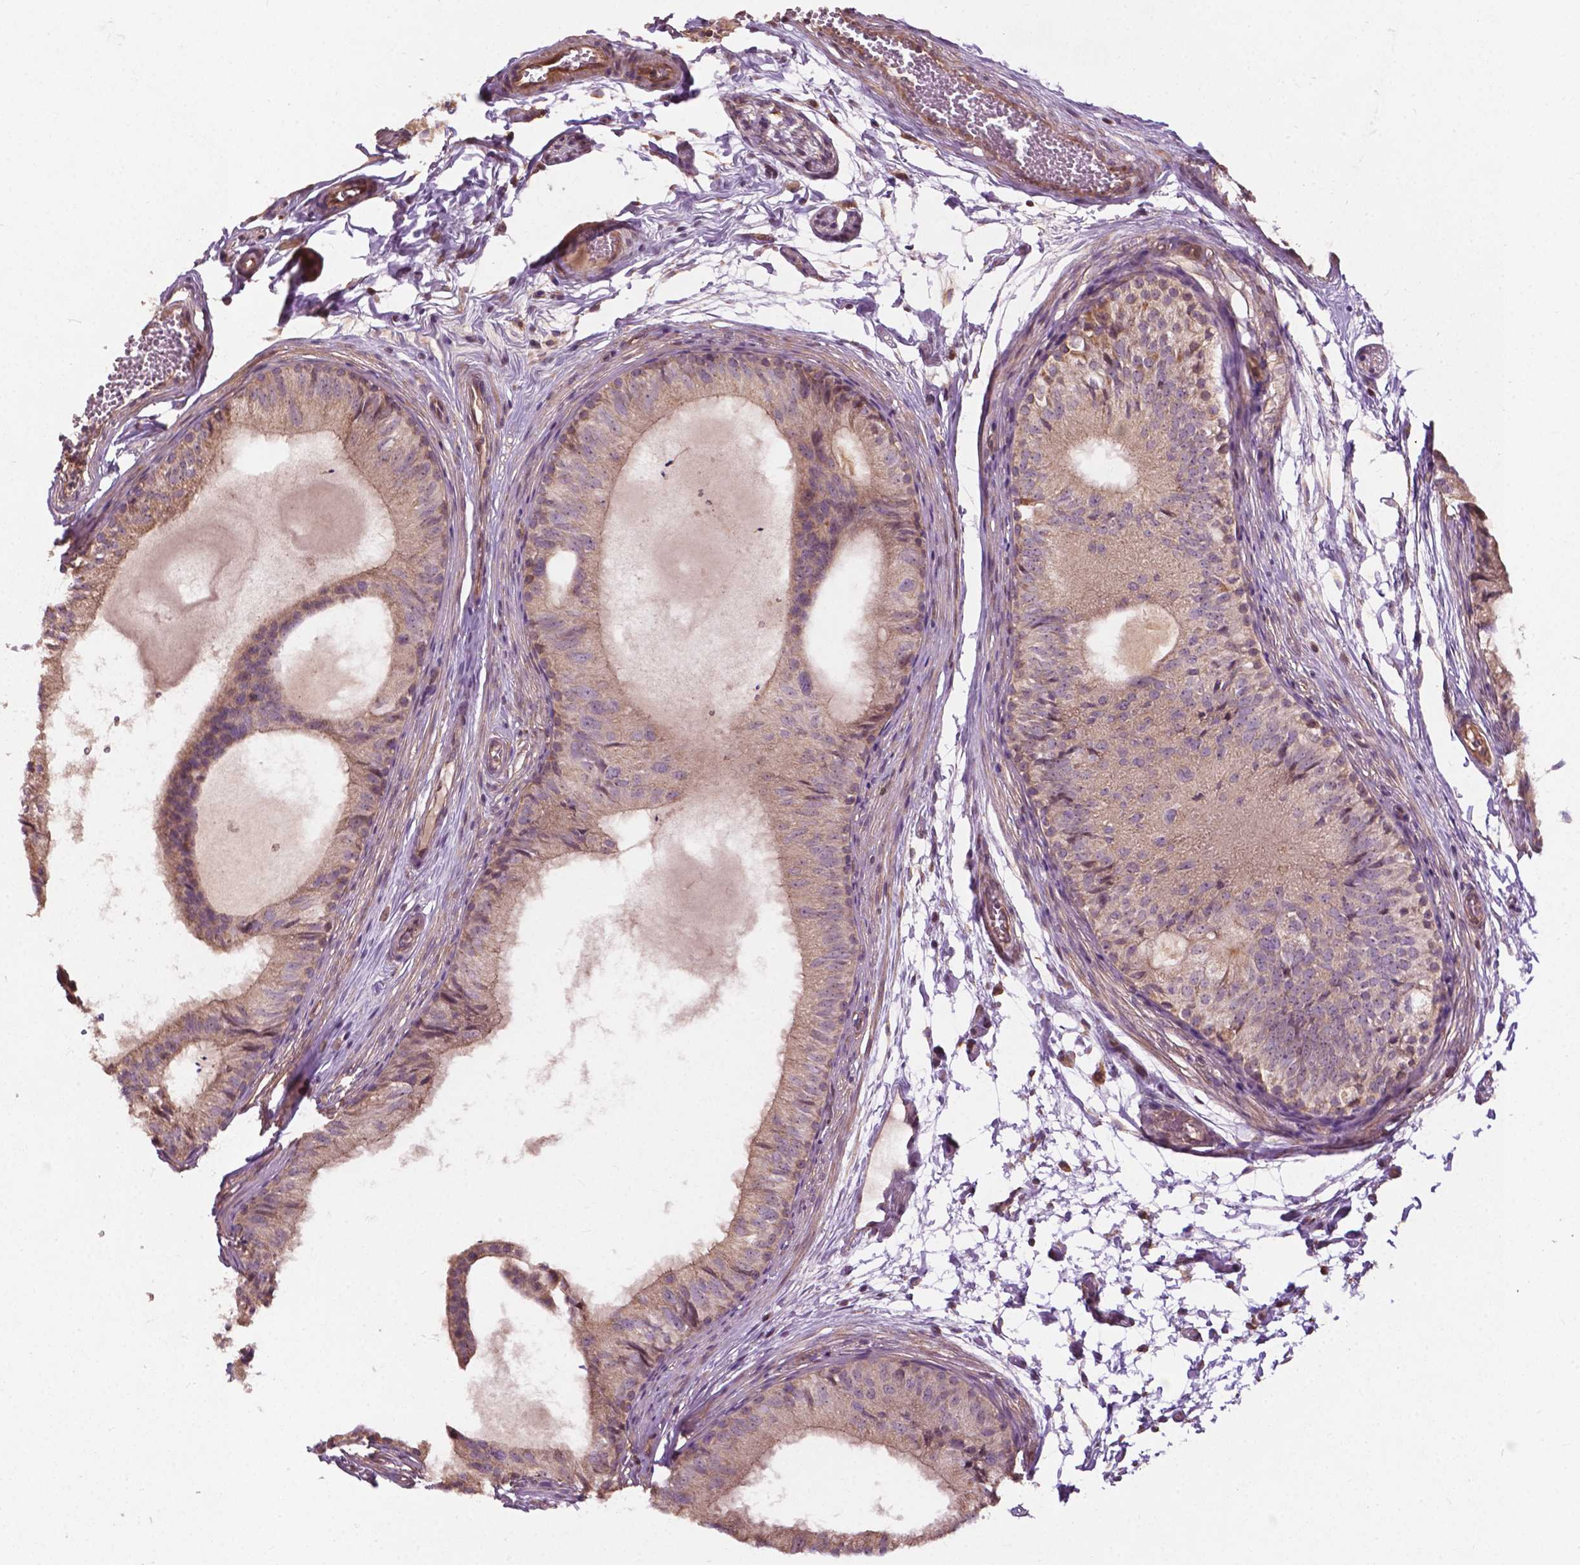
{"staining": {"intensity": "weak", "quantity": "25%-75%", "location": "cytoplasmic/membranous"}, "tissue": "epididymis", "cell_type": "Glandular cells", "image_type": "normal", "snomed": [{"axis": "morphology", "description": "Normal tissue, NOS"}, {"axis": "topography", "description": "Epididymis"}], "caption": "Immunohistochemical staining of benign human epididymis reveals weak cytoplasmic/membranous protein expression in approximately 25%-75% of glandular cells. The protein is stained brown, and the nuclei are stained in blue (DAB IHC with brightfield microscopy, high magnification).", "gene": "CDC42BPA", "patient": {"sex": "male", "age": 25}}